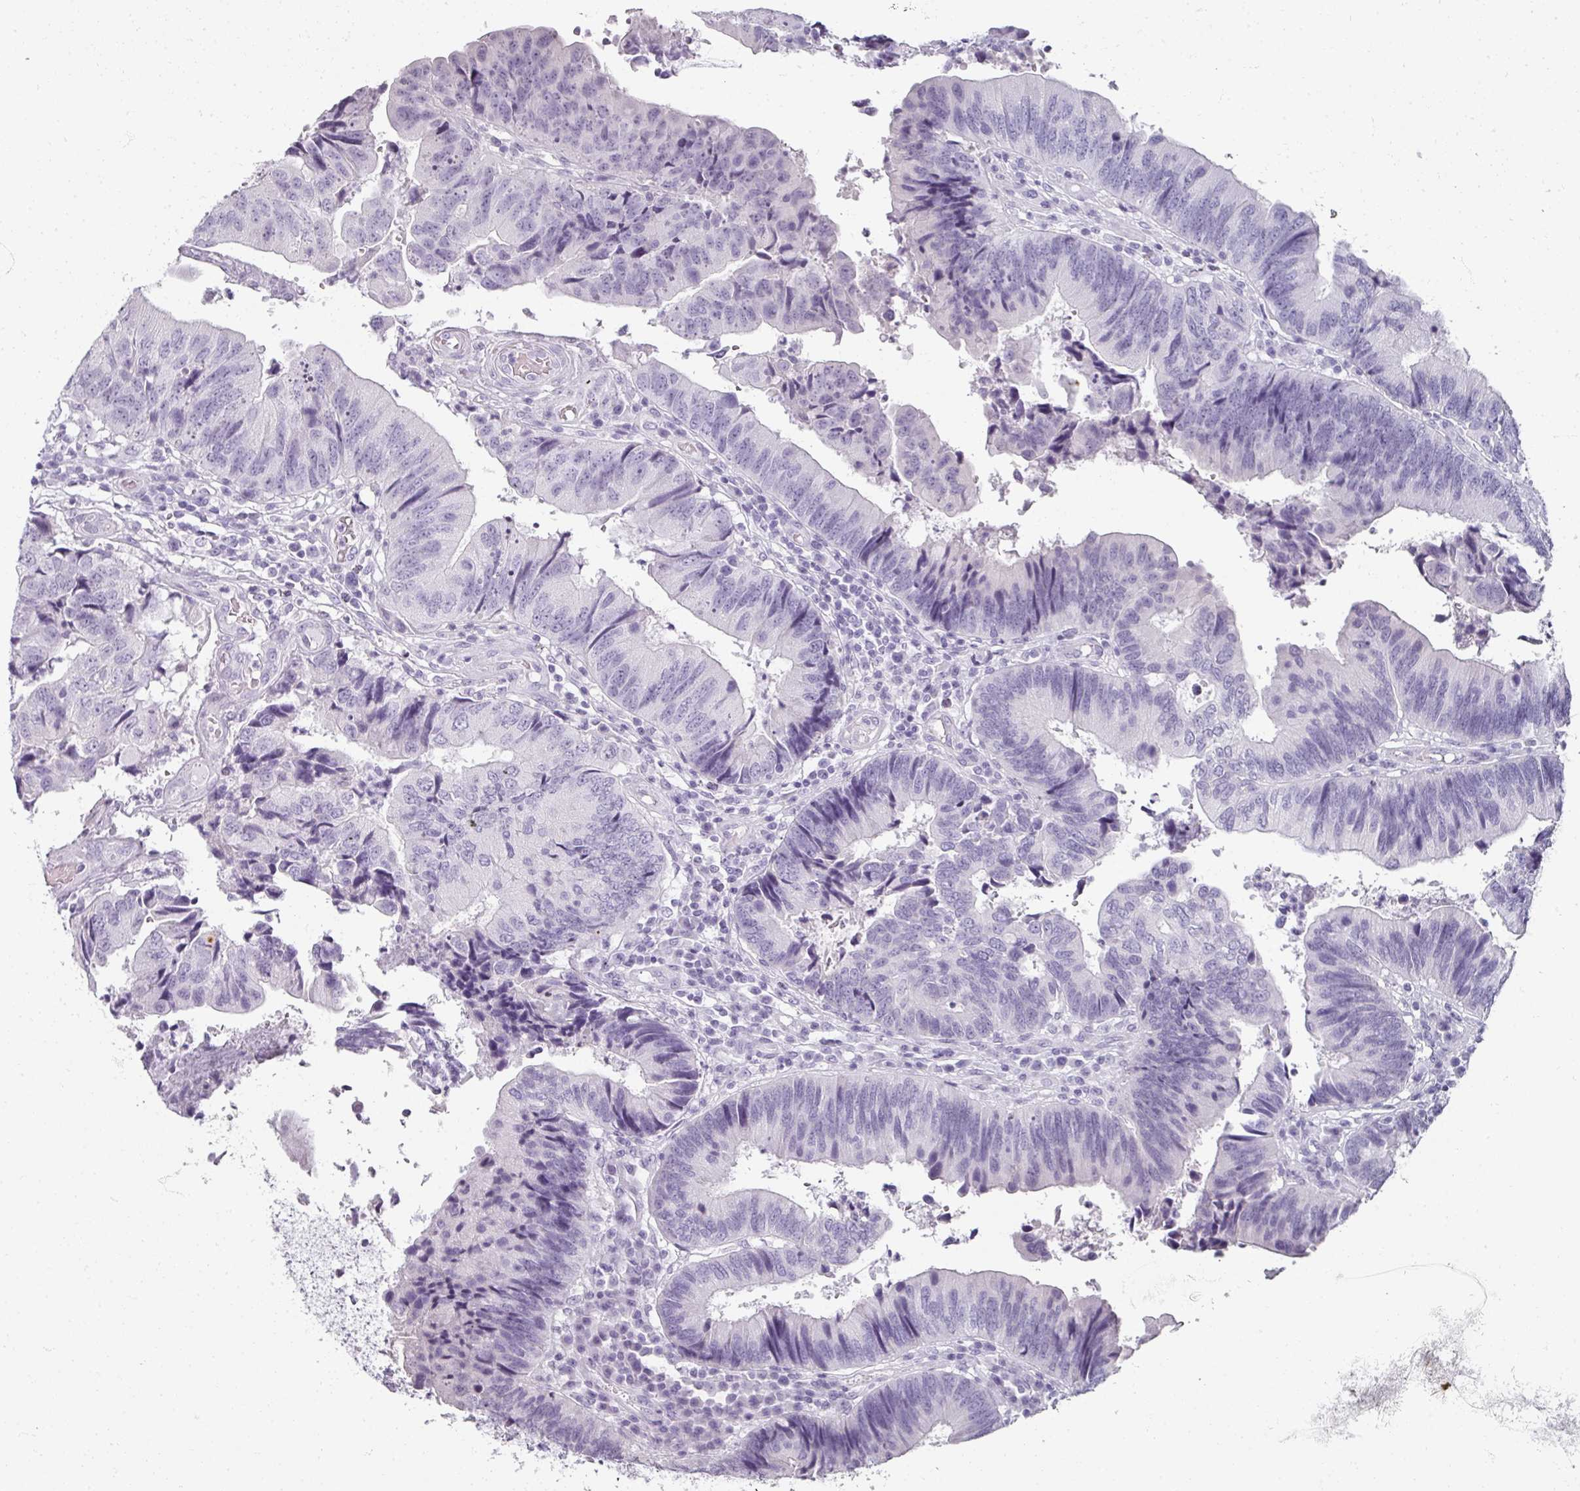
{"staining": {"intensity": "negative", "quantity": "none", "location": "none"}, "tissue": "colorectal cancer", "cell_type": "Tumor cells", "image_type": "cancer", "snomed": [{"axis": "morphology", "description": "Adenocarcinoma, NOS"}, {"axis": "topography", "description": "Colon"}], "caption": "IHC micrograph of neoplastic tissue: colorectal adenocarcinoma stained with DAB (3,3'-diaminobenzidine) demonstrates no significant protein staining in tumor cells. (DAB immunohistochemistry (IHC) with hematoxylin counter stain).", "gene": "REG3G", "patient": {"sex": "female", "age": 67}}